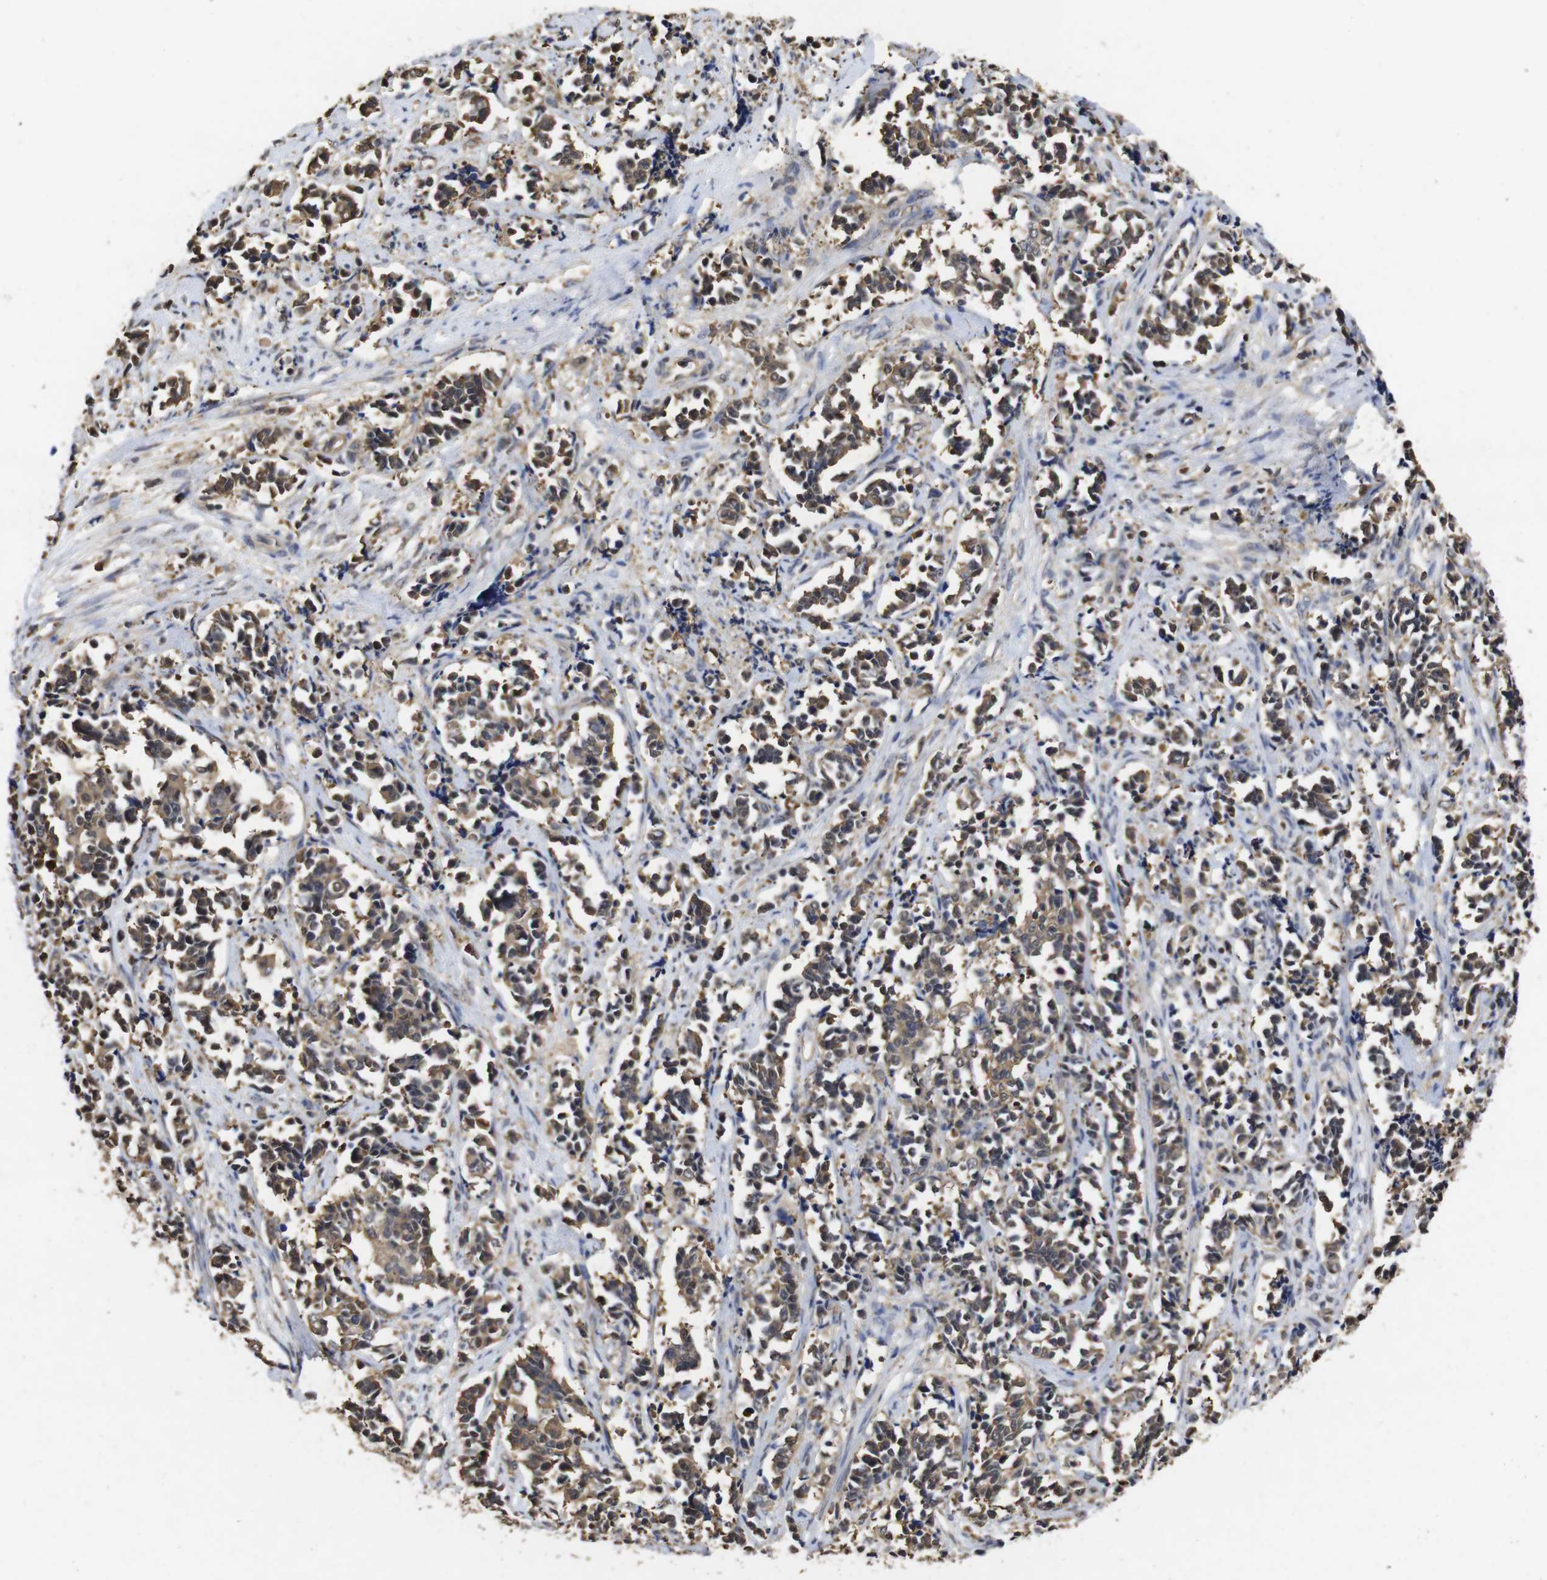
{"staining": {"intensity": "moderate", "quantity": ">75%", "location": "cytoplasmic/membranous"}, "tissue": "cervical cancer", "cell_type": "Tumor cells", "image_type": "cancer", "snomed": [{"axis": "morphology", "description": "Normal tissue, NOS"}, {"axis": "morphology", "description": "Squamous cell carcinoma, NOS"}, {"axis": "topography", "description": "Cervix"}], "caption": "Immunohistochemical staining of human cervical cancer reveals medium levels of moderate cytoplasmic/membranous positivity in about >75% of tumor cells.", "gene": "SUMO3", "patient": {"sex": "female", "age": 35}}